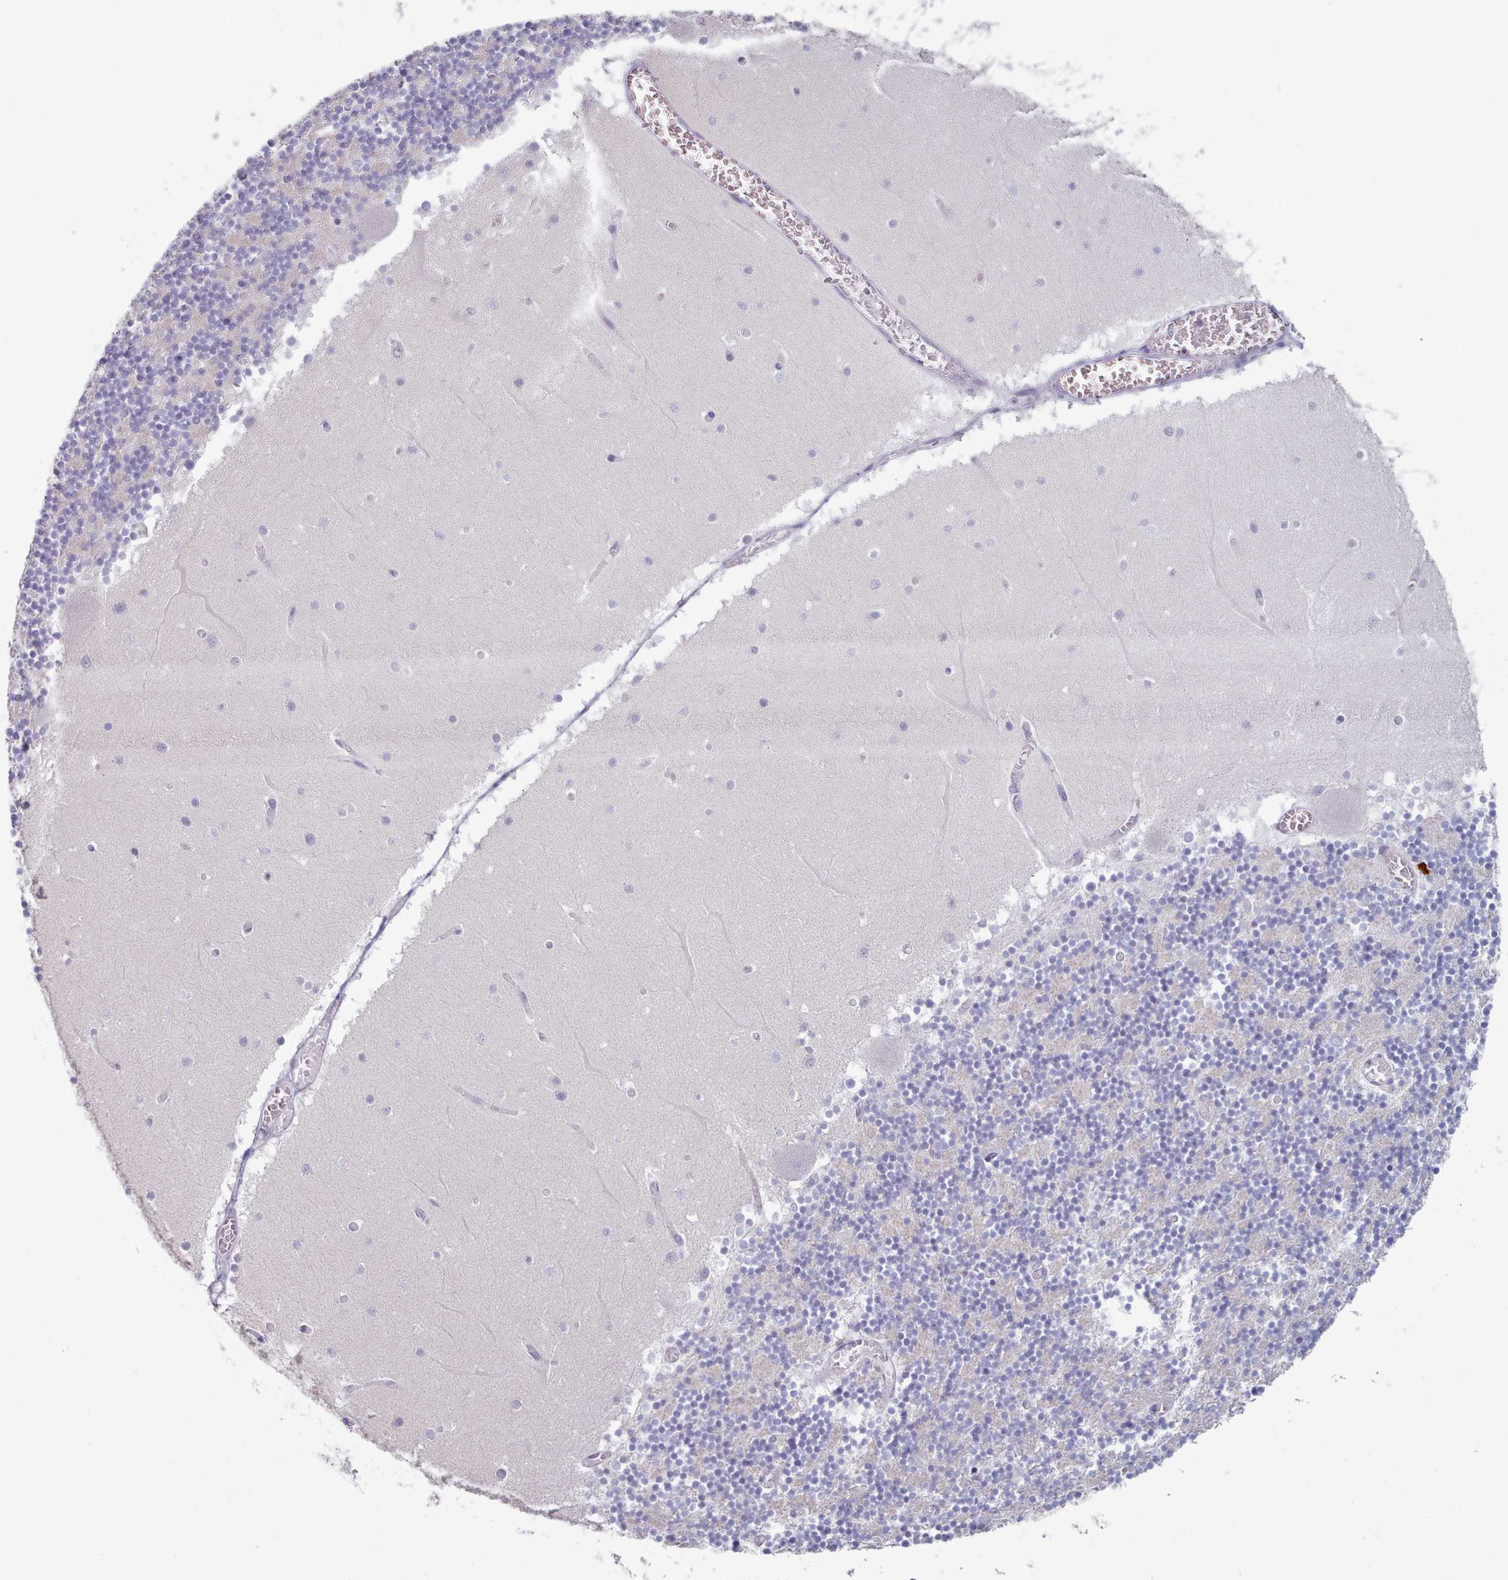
{"staining": {"intensity": "weak", "quantity": "25%-75%", "location": "cytoplasmic/membranous"}, "tissue": "cerebellum", "cell_type": "Cells in granular layer", "image_type": "normal", "snomed": [{"axis": "morphology", "description": "Normal tissue, NOS"}, {"axis": "topography", "description": "Cerebellum"}], "caption": "This image exhibits immunohistochemistry (IHC) staining of benign cerebellum, with low weak cytoplasmic/membranous staining in about 25%-75% of cells in granular layer.", "gene": "HAO1", "patient": {"sex": "female", "age": 28}}